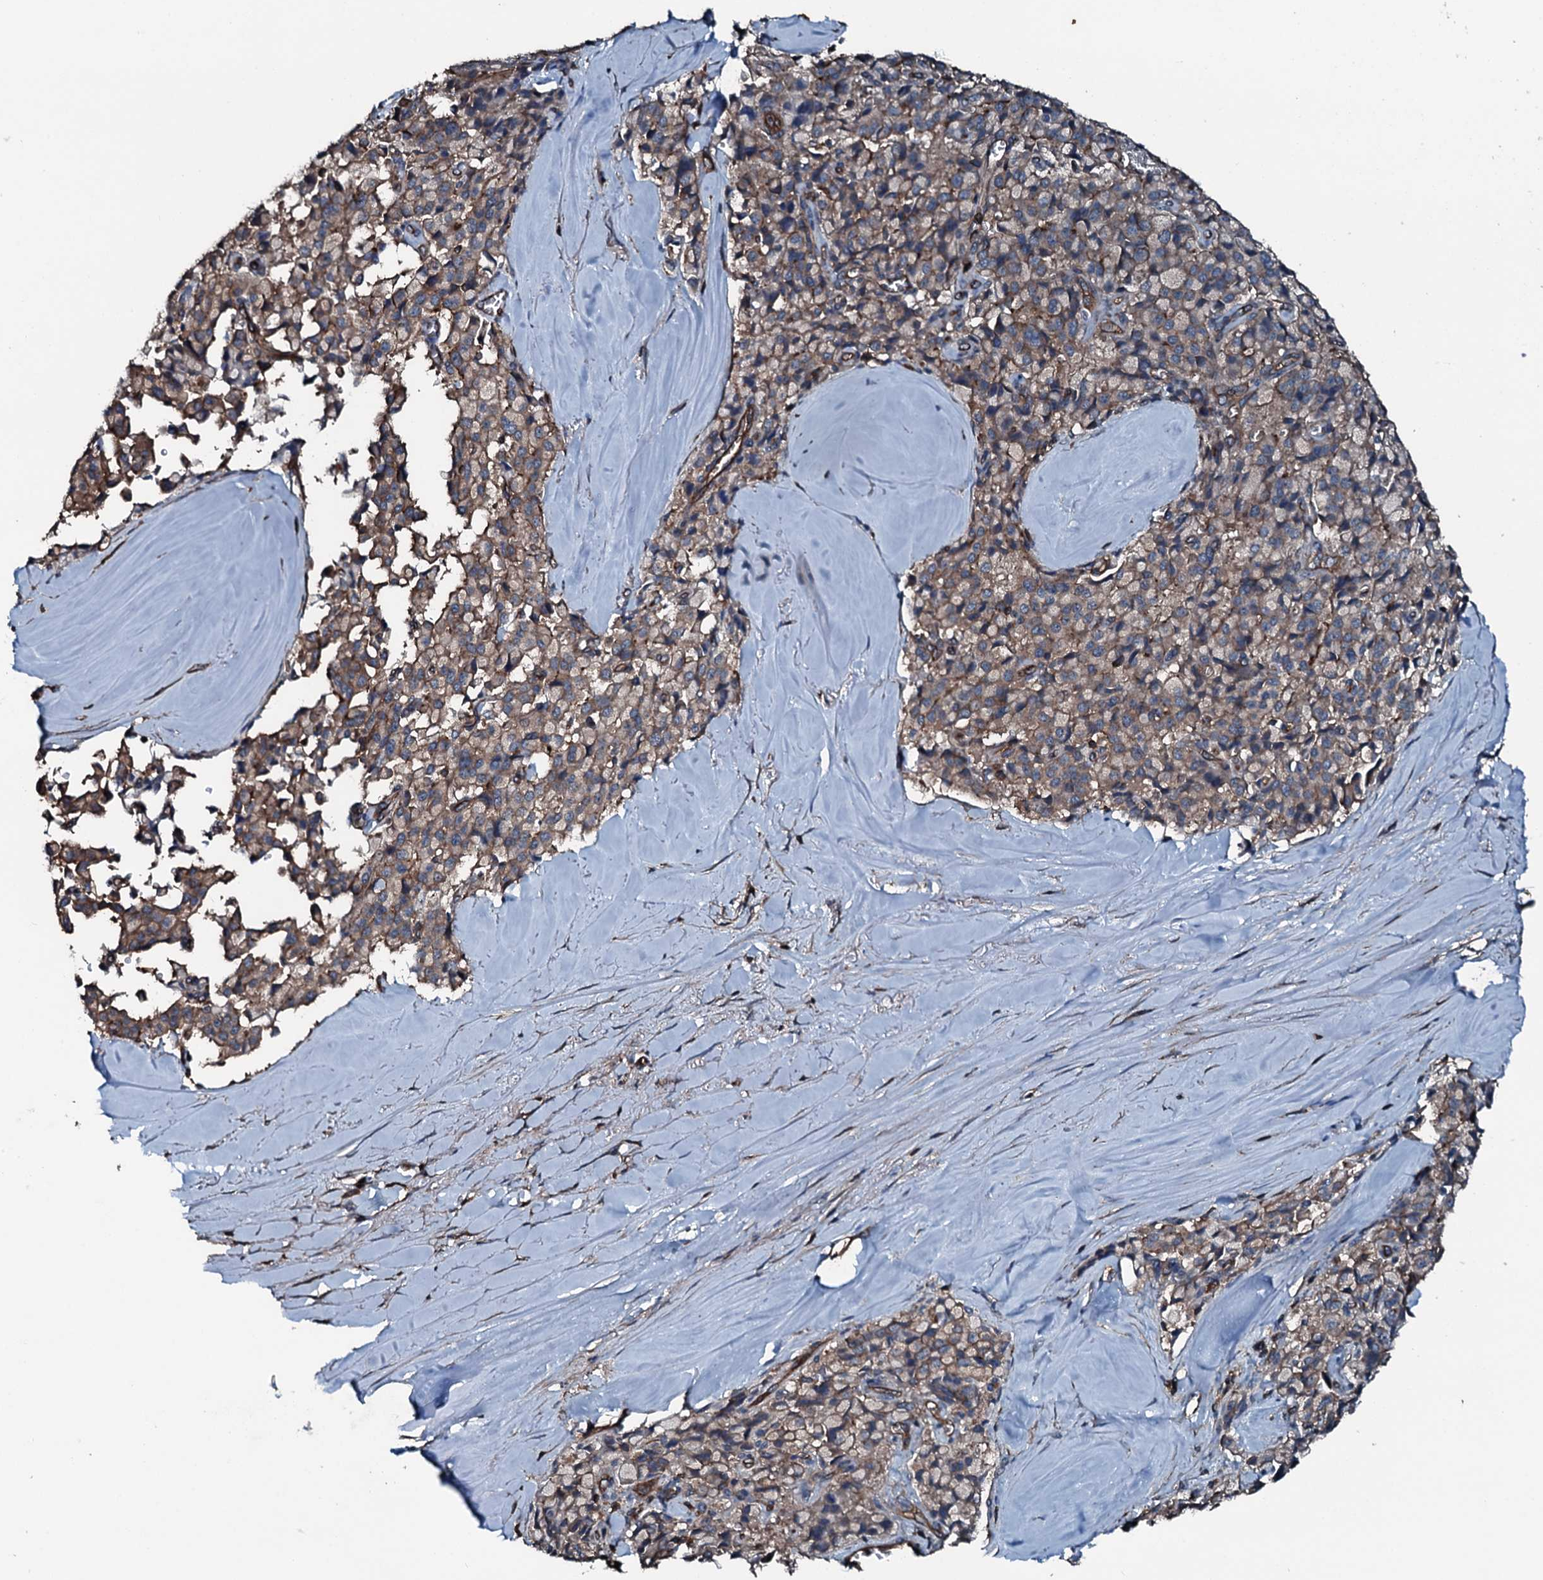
{"staining": {"intensity": "weak", "quantity": ">75%", "location": "cytoplasmic/membranous"}, "tissue": "pancreatic cancer", "cell_type": "Tumor cells", "image_type": "cancer", "snomed": [{"axis": "morphology", "description": "Adenocarcinoma, NOS"}, {"axis": "topography", "description": "Pancreas"}], "caption": "Brown immunohistochemical staining in human pancreatic adenocarcinoma displays weak cytoplasmic/membranous positivity in about >75% of tumor cells. The protein is stained brown, and the nuclei are stained in blue (DAB IHC with brightfield microscopy, high magnification).", "gene": "SLC25A38", "patient": {"sex": "male", "age": 65}}